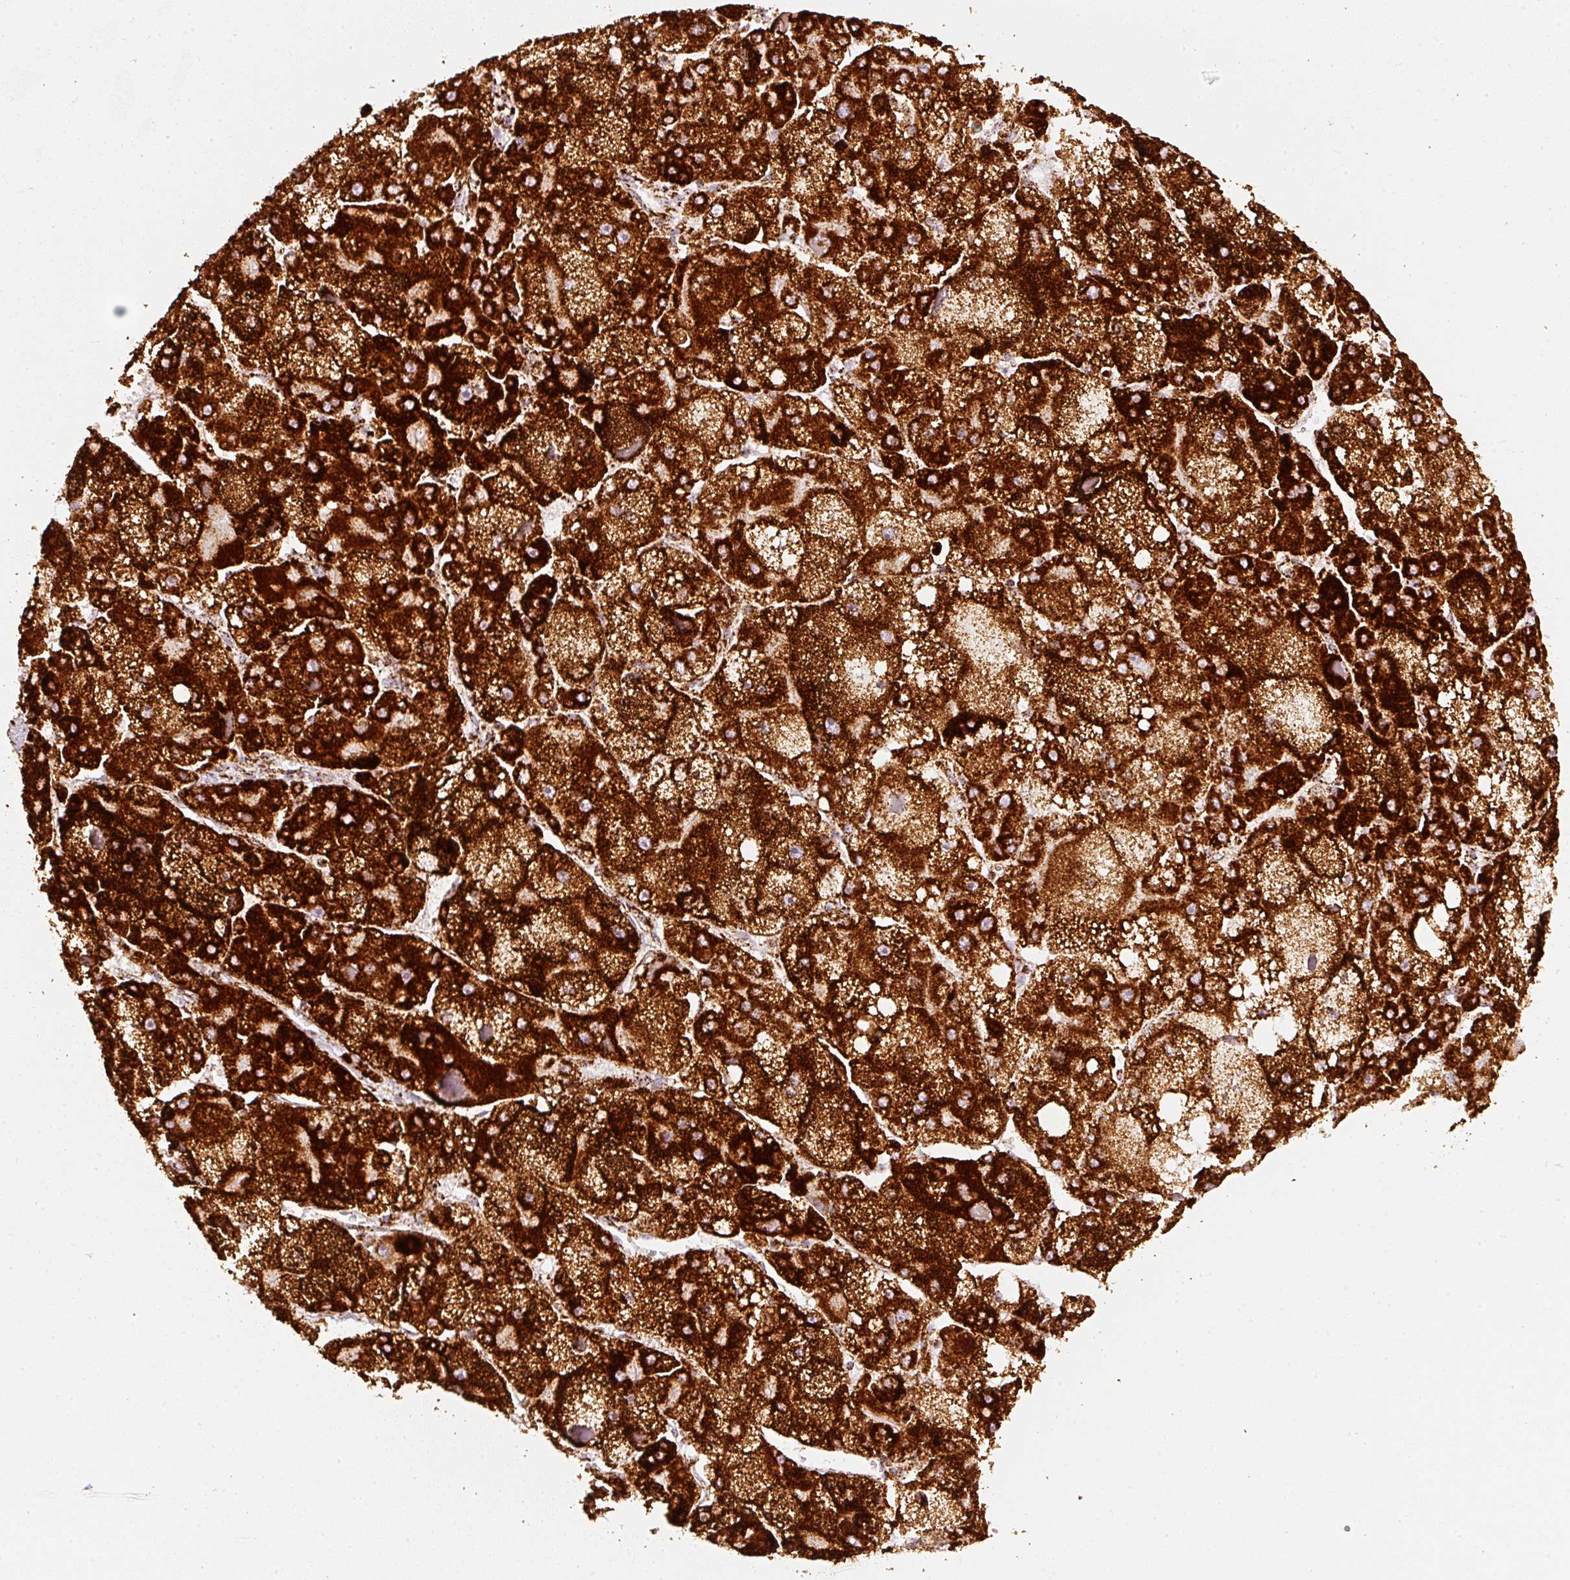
{"staining": {"intensity": "strong", "quantity": ">75%", "location": "cytoplasmic/membranous"}, "tissue": "liver cancer", "cell_type": "Tumor cells", "image_type": "cancer", "snomed": [{"axis": "morphology", "description": "Carcinoma, Hepatocellular, NOS"}, {"axis": "topography", "description": "Liver"}], "caption": "This histopathology image demonstrates liver hepatocellular carcinoma stained with immunohistochemistry to label a protein in brown. The cytoplasmic/membranous of tumor cells show strong positivity for the protein. Nuclei are counter-stained blue.", "gene": "UQCRC1", "patient": {"sex": "female", "age": 73}}